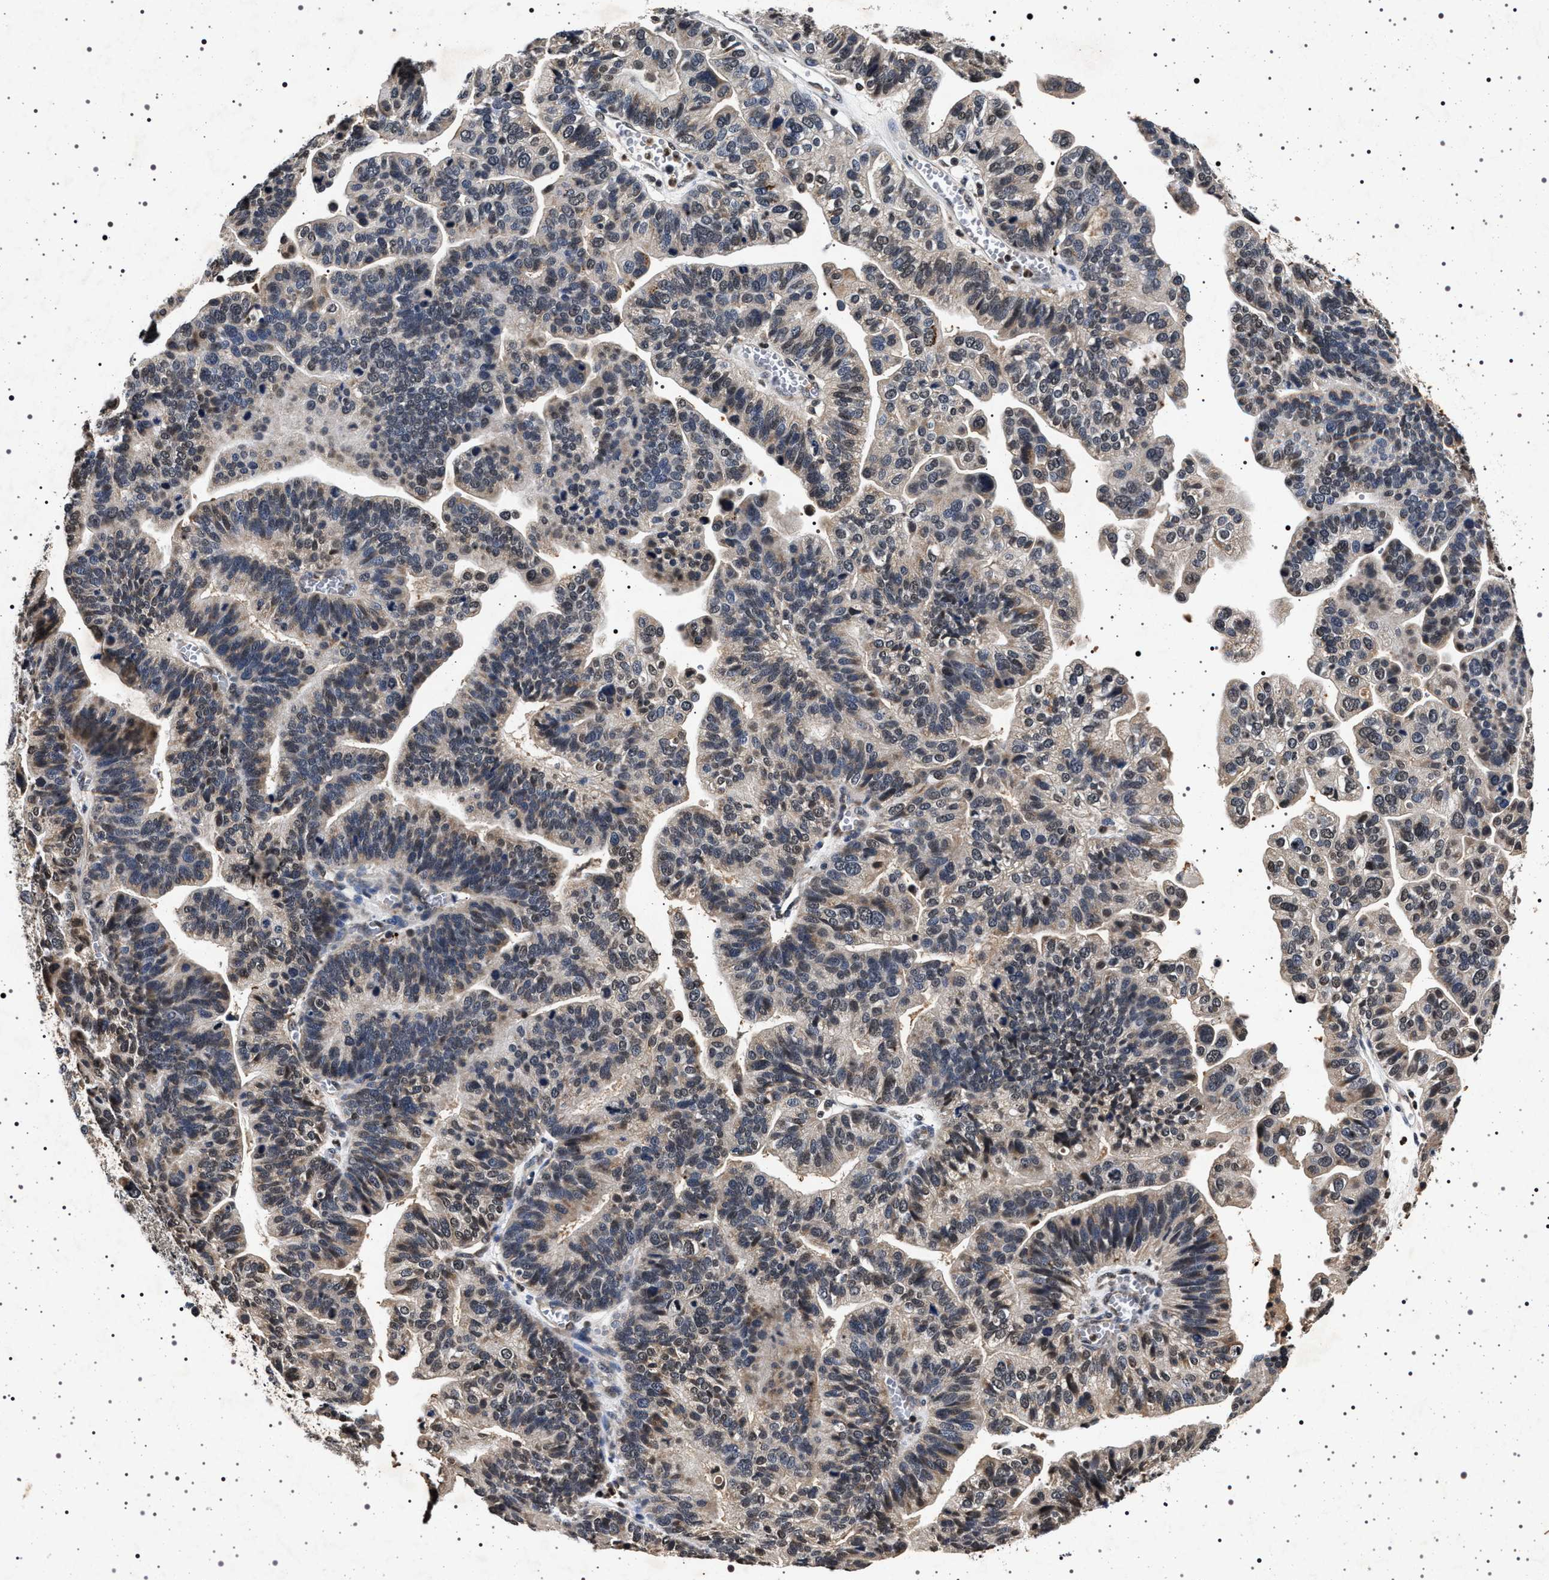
{"staining": {"intensity": "weak", "quantity": "<25%", "location": "cytoplasmic/membranous"}, "tissue": "ovarian cancer", "cell_type": "Tumor cells", "image_type": "cancer", "snomed": [{"axis": "morphology", "description": "Cystadenocarcinoma, serous, NOS"}, {"axis": "topography", "description": "Ovary"}], "caption": "Human ovarian cancer stained for a protein using immunohistochemistry (IHC) demonstrates no expression in tumor cells.", "gene": "CDKN1B", "patient": {"sex": "female", "age": 56}}